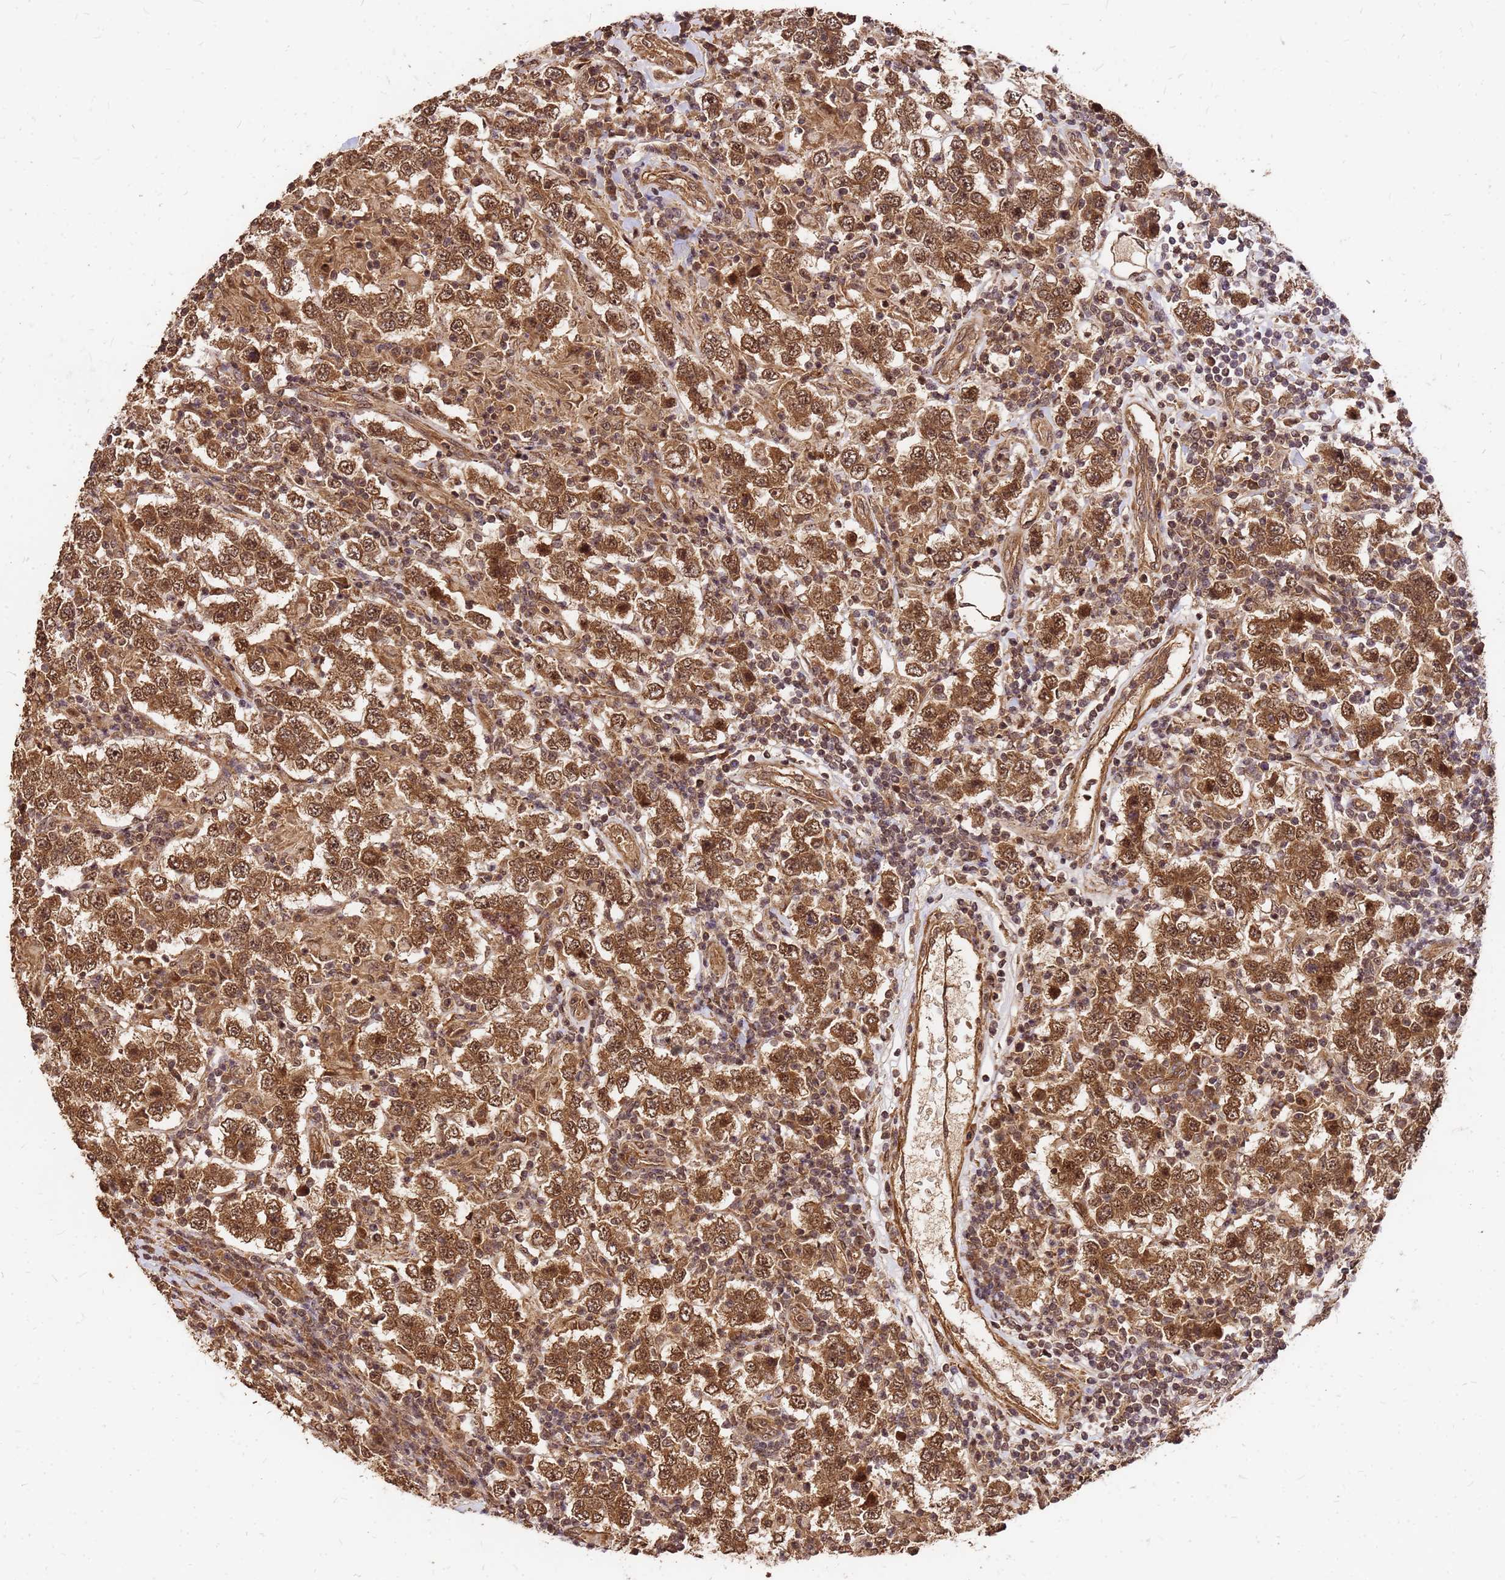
{"staining": {"intensity": "moderate", "quantity": ">75%", "location": "cytoplasmic/membranous,nuclear"}, "tissue": "testis cancer", "cell_type": "Tumor cells", "image_type": "cancer", "snomed": [{"axis": "morphology", "description": "Normal tissue, NOS"}, {"axis": "morphology", "description": "Urothelial carcinoma, High grade"}, {"axis": "morphology", "description": "Seminoma, NOS"}, {"axis": "morphology", "description": "Carcinoma, Embryonal, NOS"}, {"axis": "topography", "description": "Urinary bladder"}, {"axis": "topography", "description": "Testis"}], "caption": "Testis cancer (seminoma) stained for a protein (brown) shows moderate cytoplasmic/membranous and nuclear positive expression in about >75% of tumor cells.", "gene": "GPATCH8", "patient": {"sex": "male", "age": 41}}